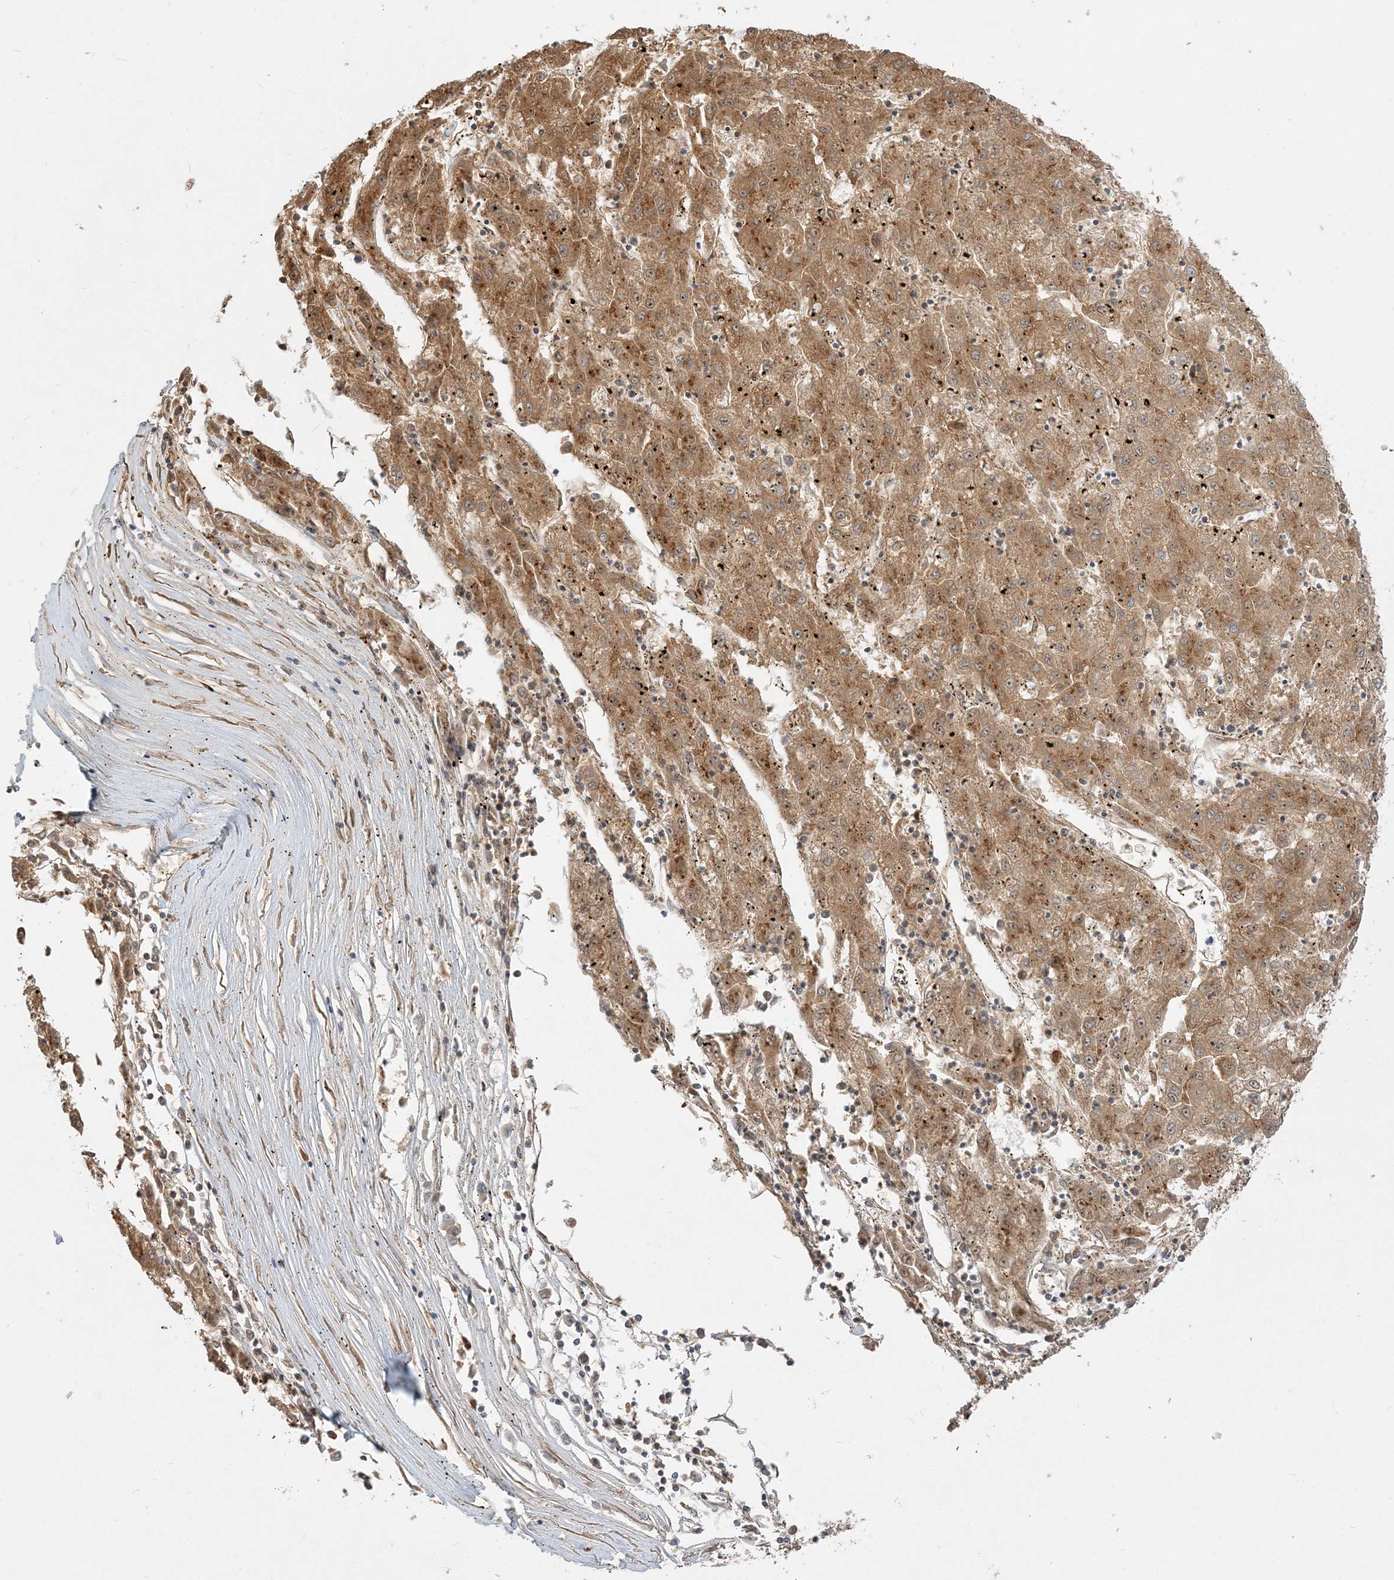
{"staining": {"intensity": "moderate", "quantity": ">75%", "location": "cytoplasmic/membranous,nuclear"}, "tissue": "liver cancer", "cell_type": "Tumor cells", "image_type": "cancer", "snomed": [{"axis": "morphology", "description": "Carcinoma, Hepatocellular, NOS"}, {"axis": "topography", "description": "Liver"}], "caption": "Protein staining shows moderate cytoplasmic/membranous and nuclear expression in about >75% of tumor cells in liver hepatocellular carcinoma.", "gene": "AP1AR", "patient": {"sex": "male", "age": 72}}